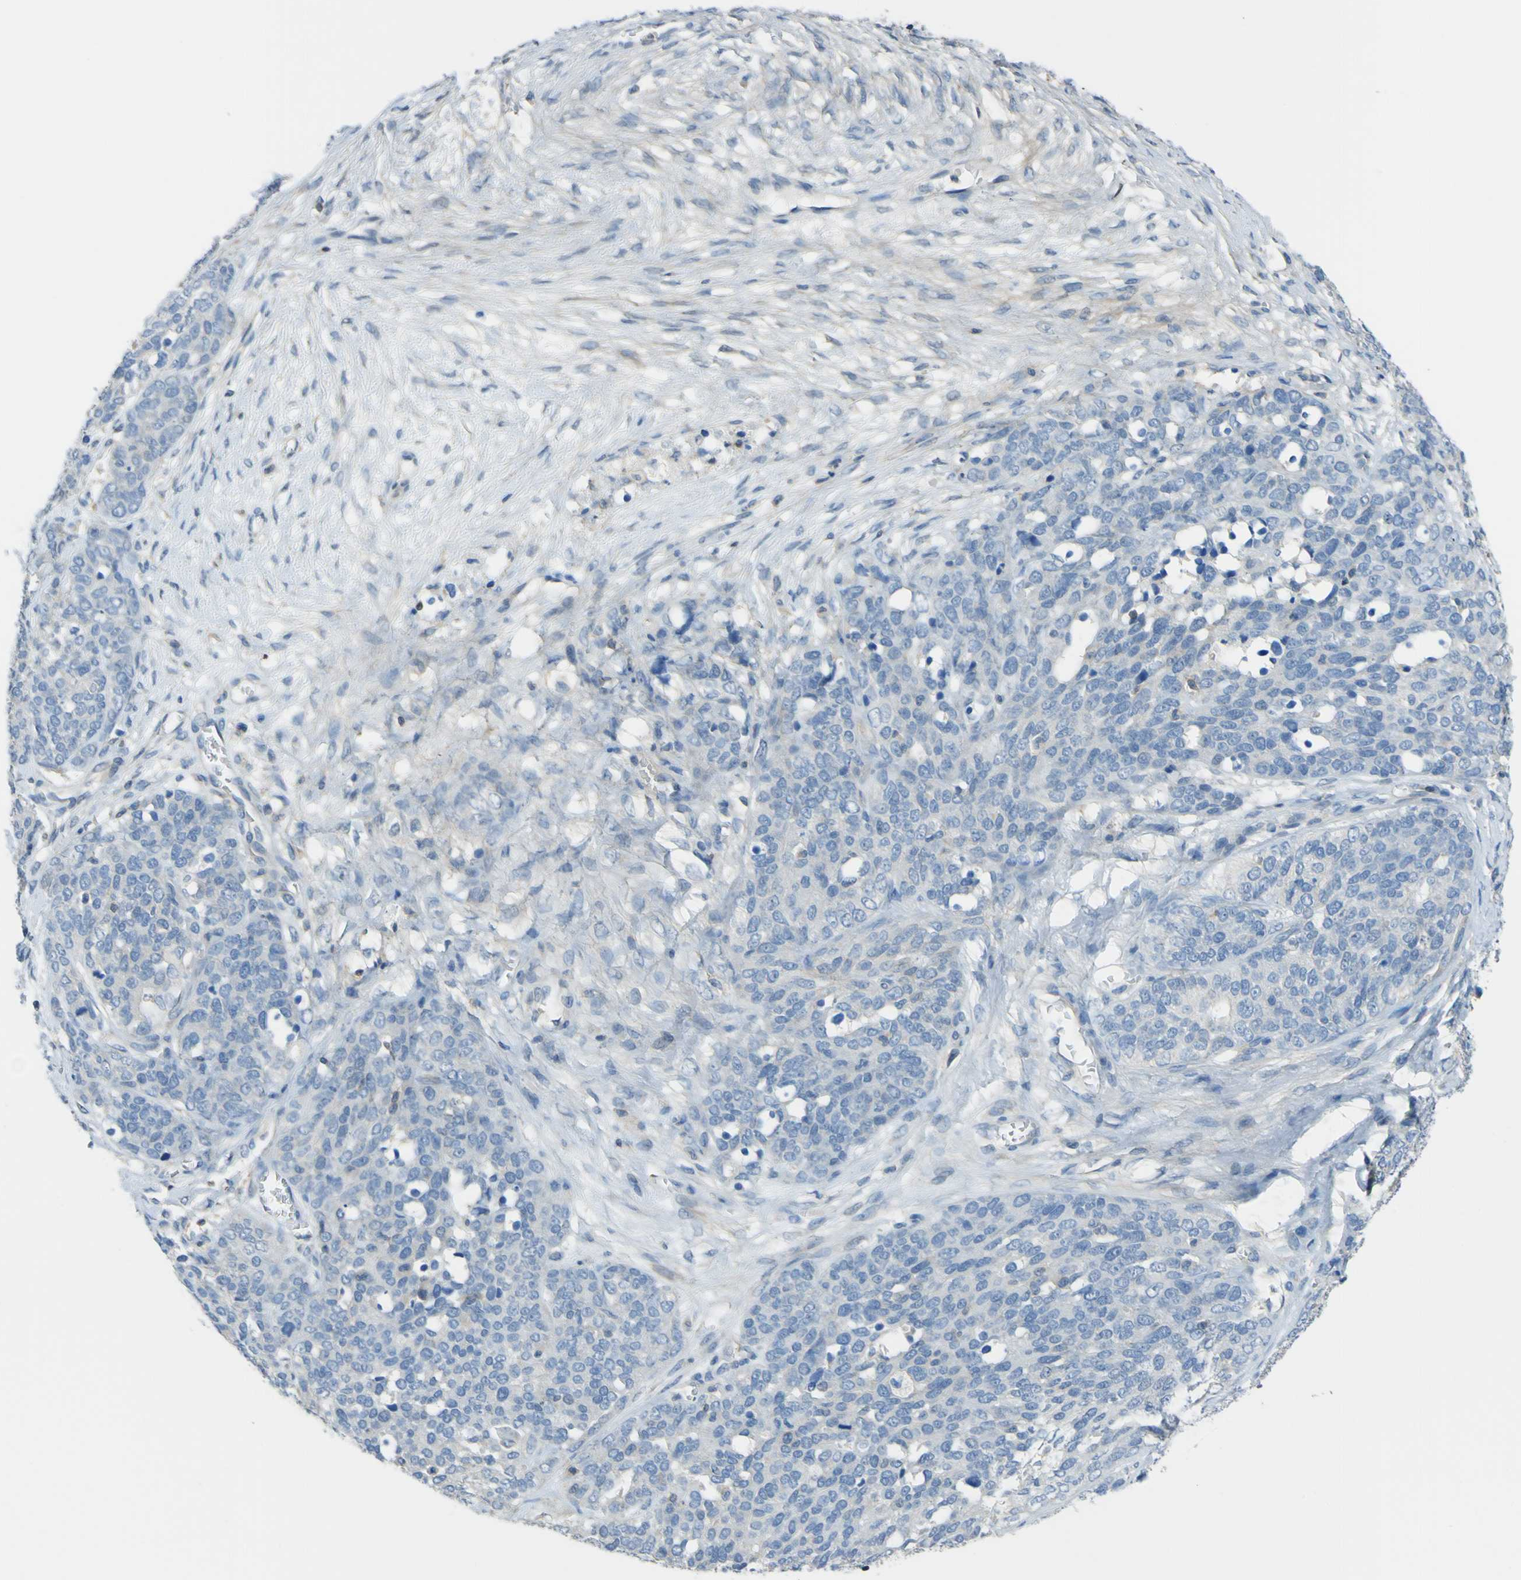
{"staining": {"intensity": "negative", "quantity": "none", "location": "none"}, "tissue": "ovarian cancer", "cell_type": "Tumor cells", "image_type": "cancer", "snomed": [{"axis": "morphology", "description": "Cystadenocarcinoma, serous, NOS"}, {"axis": "topography", "description": "Ovary"}], "caption": "High power microscopy micrograph of an immunohistochemistry image of ovarian serous cystadenocarcinoma, revealing no significant staining in tumor cells.", "gene": "OGN", "patient": {"sex": "female", "age": 44}}